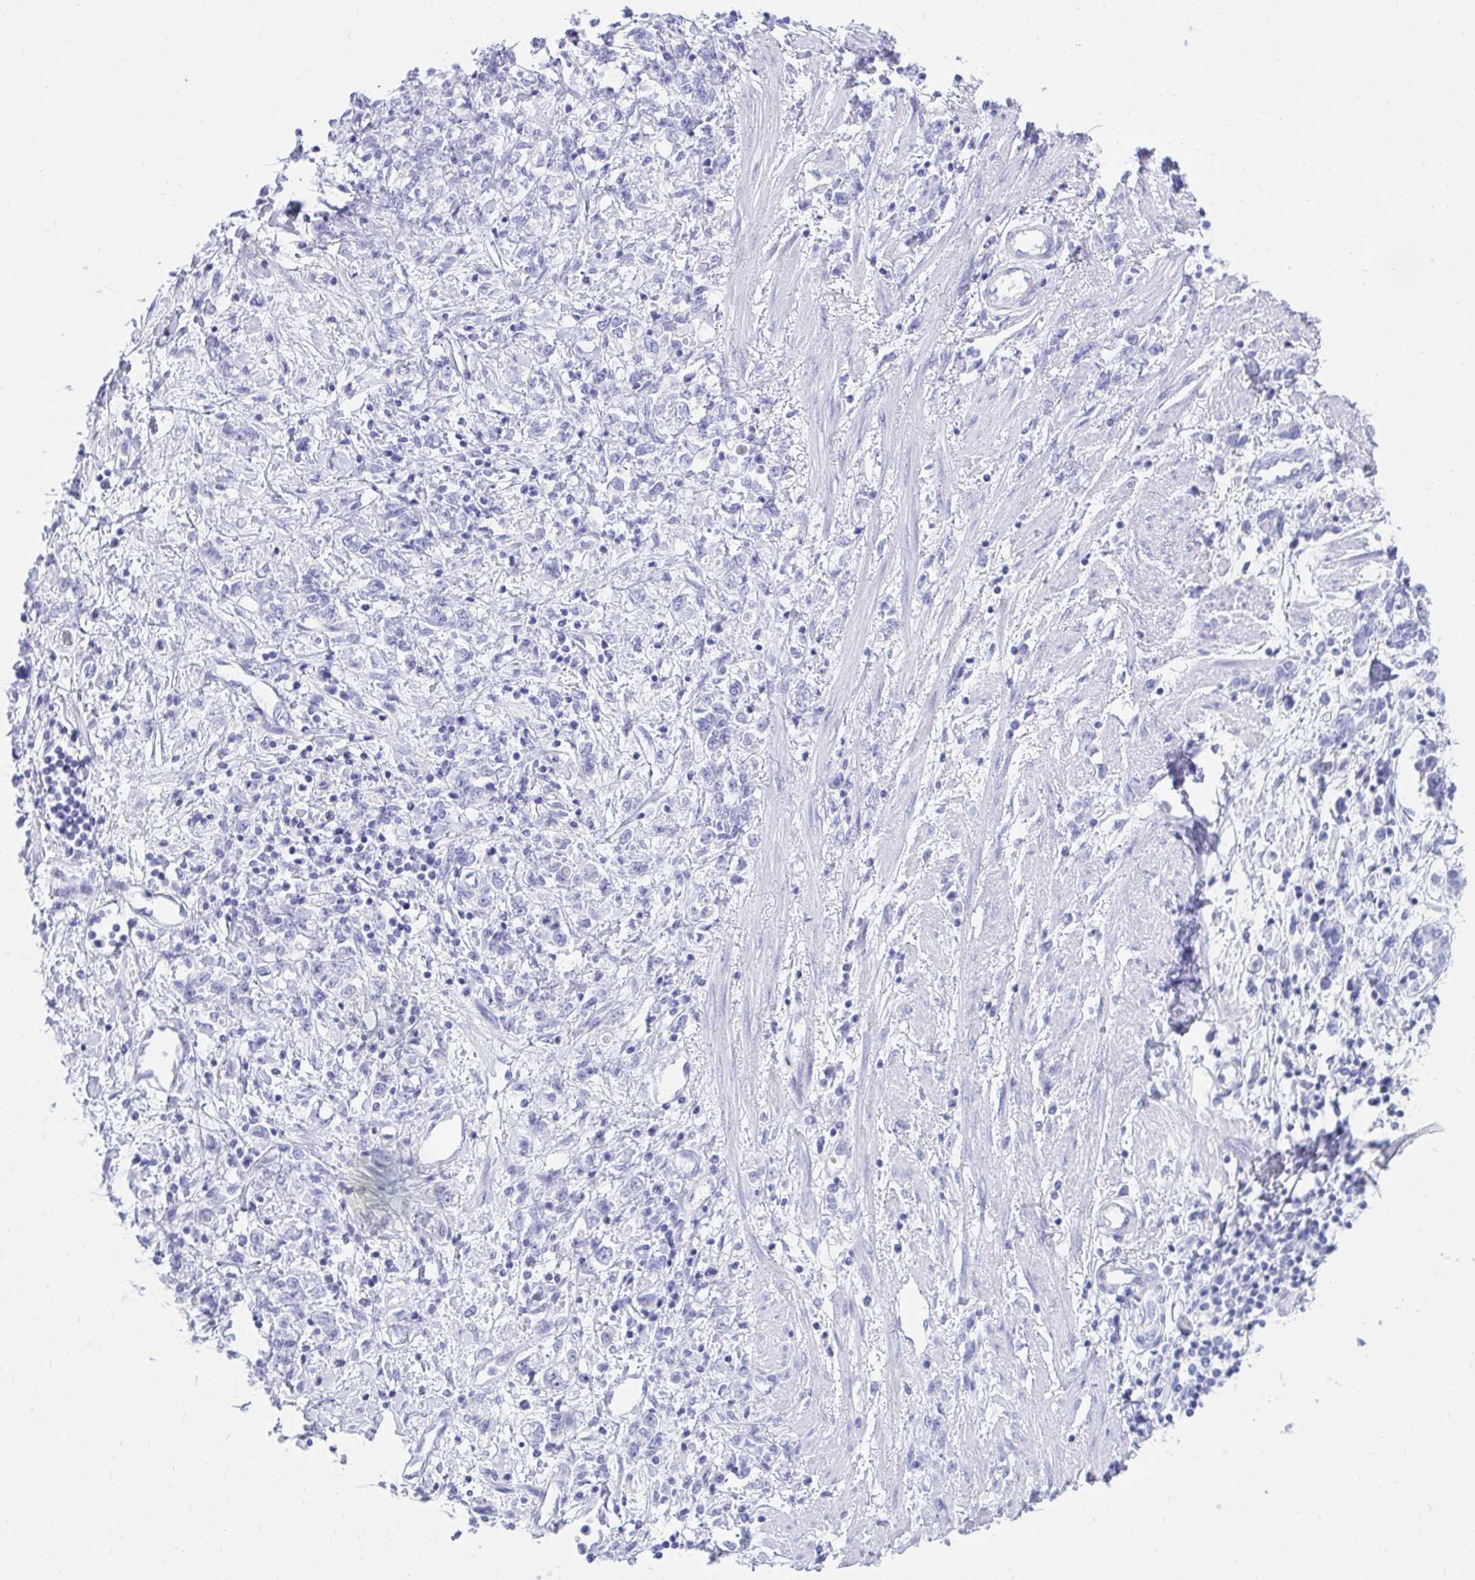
{"staining": {"intensity": "negative", "quantity": "none", "location": "none"}, "tissue": "stomach cancer", "cell_type": "Tumor cells", "image_type": "cancer", "snomed": [{"axis": "morphology", "description": "Adenocarcinoma, NOS"}, {"axis": "topography", "description": "Stomach"}], "caption": "DAB (3,3'-diaminobenzidine) immunohistochemical staining of adenocarcinoma (stomach) displays no significant staining in tumor cells. Brightfield microscopy of immunohistochemistry stained with DAB (3,3'-diaminobenzidine) (brown) and hematoxylin (blue), captured at high magnification.", "gene": "SHISA8", "patient": {"sex": "female", "age": 76}}